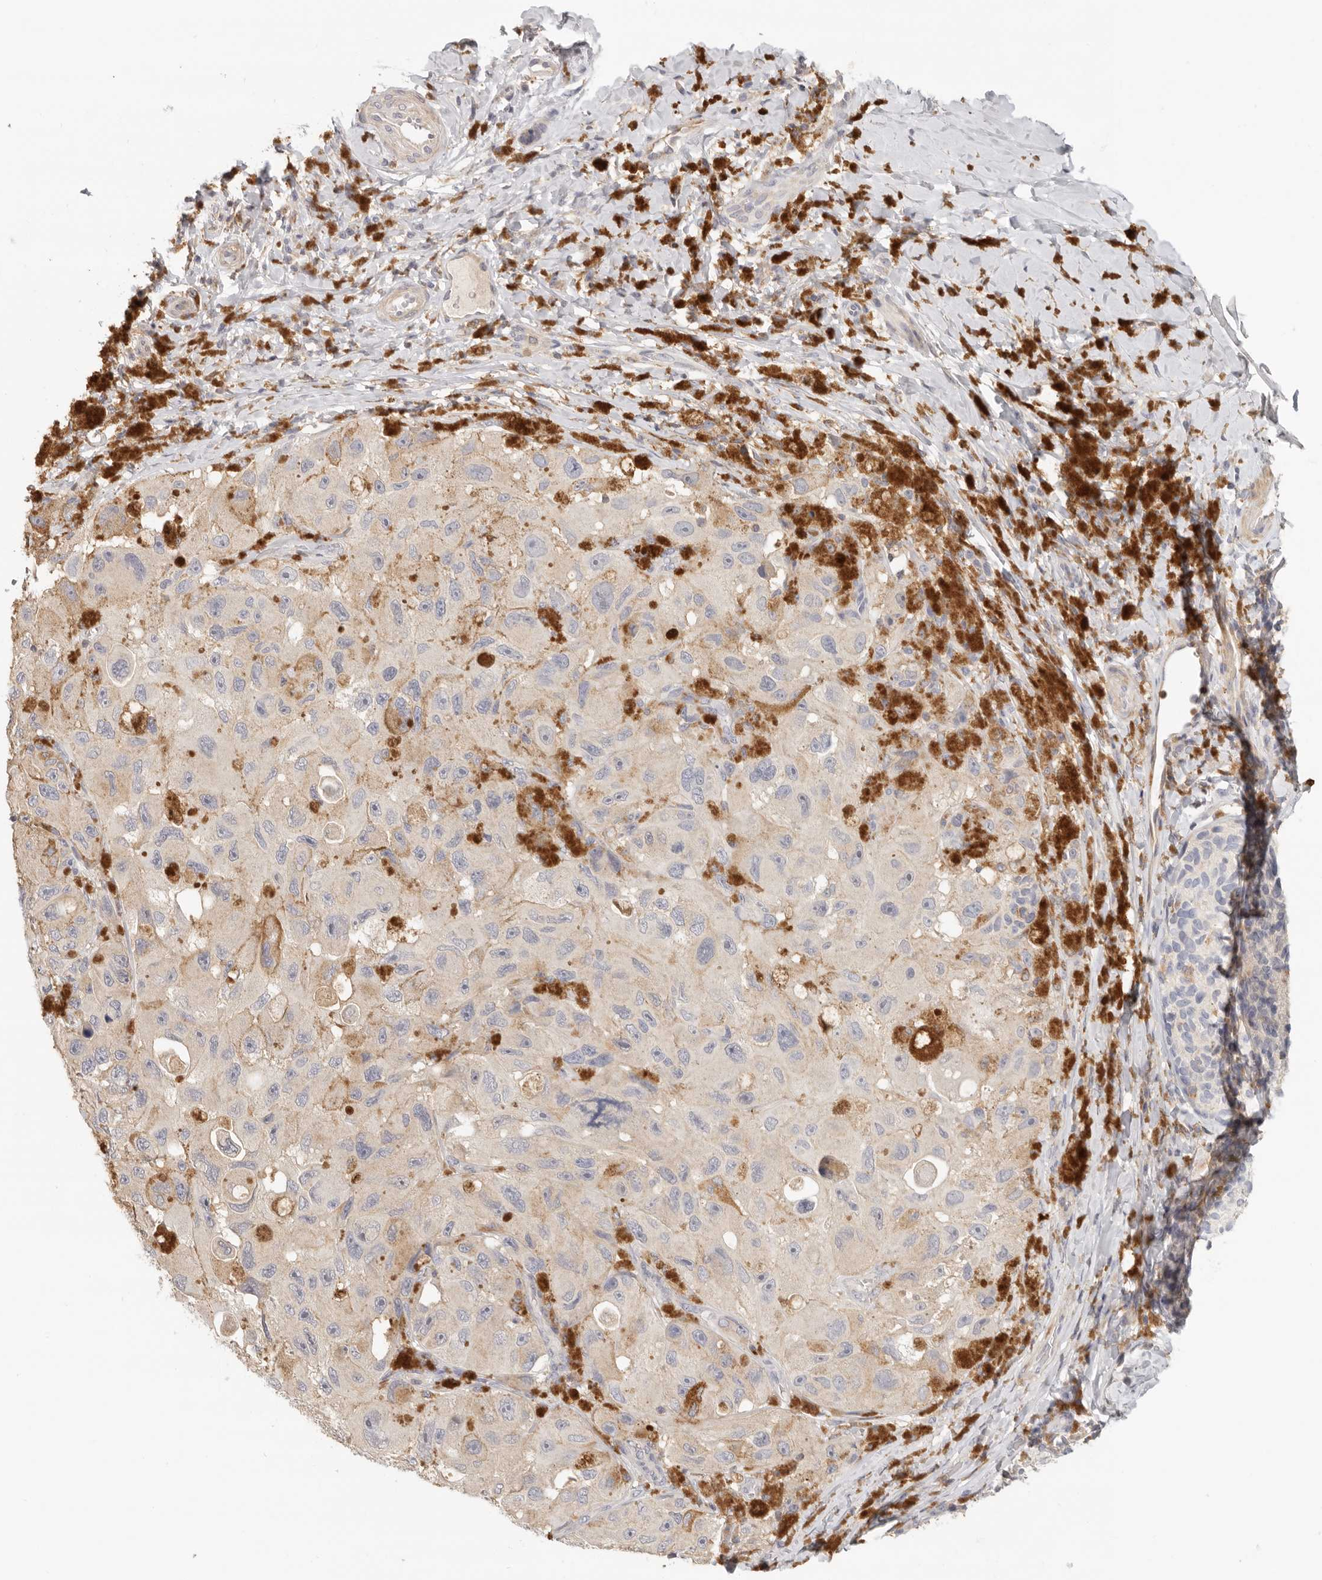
{"staining": {"intensity": "negative", "quantity": "none", "location": "none"}, "tissue": "melanoma", "cell_type": "Tumor cells", "image_type": "cancer", "snomed": [{"axis": "morphology", "description": "Malignant melanoma, NOS"}, {"axis": "topography", "description": "Skin"}], "caption": "High magnification brightfield microscopy of malignant melanoma stained with DAB (brown) and counterstained with hematoxylin (blue): tumor cells show no significant positivity. (Immunohistochemistry (ihc), brightfield microscopy, high magnification).", "gene": "ANXA9", "patient": {"sex": "female", "age": 73}}